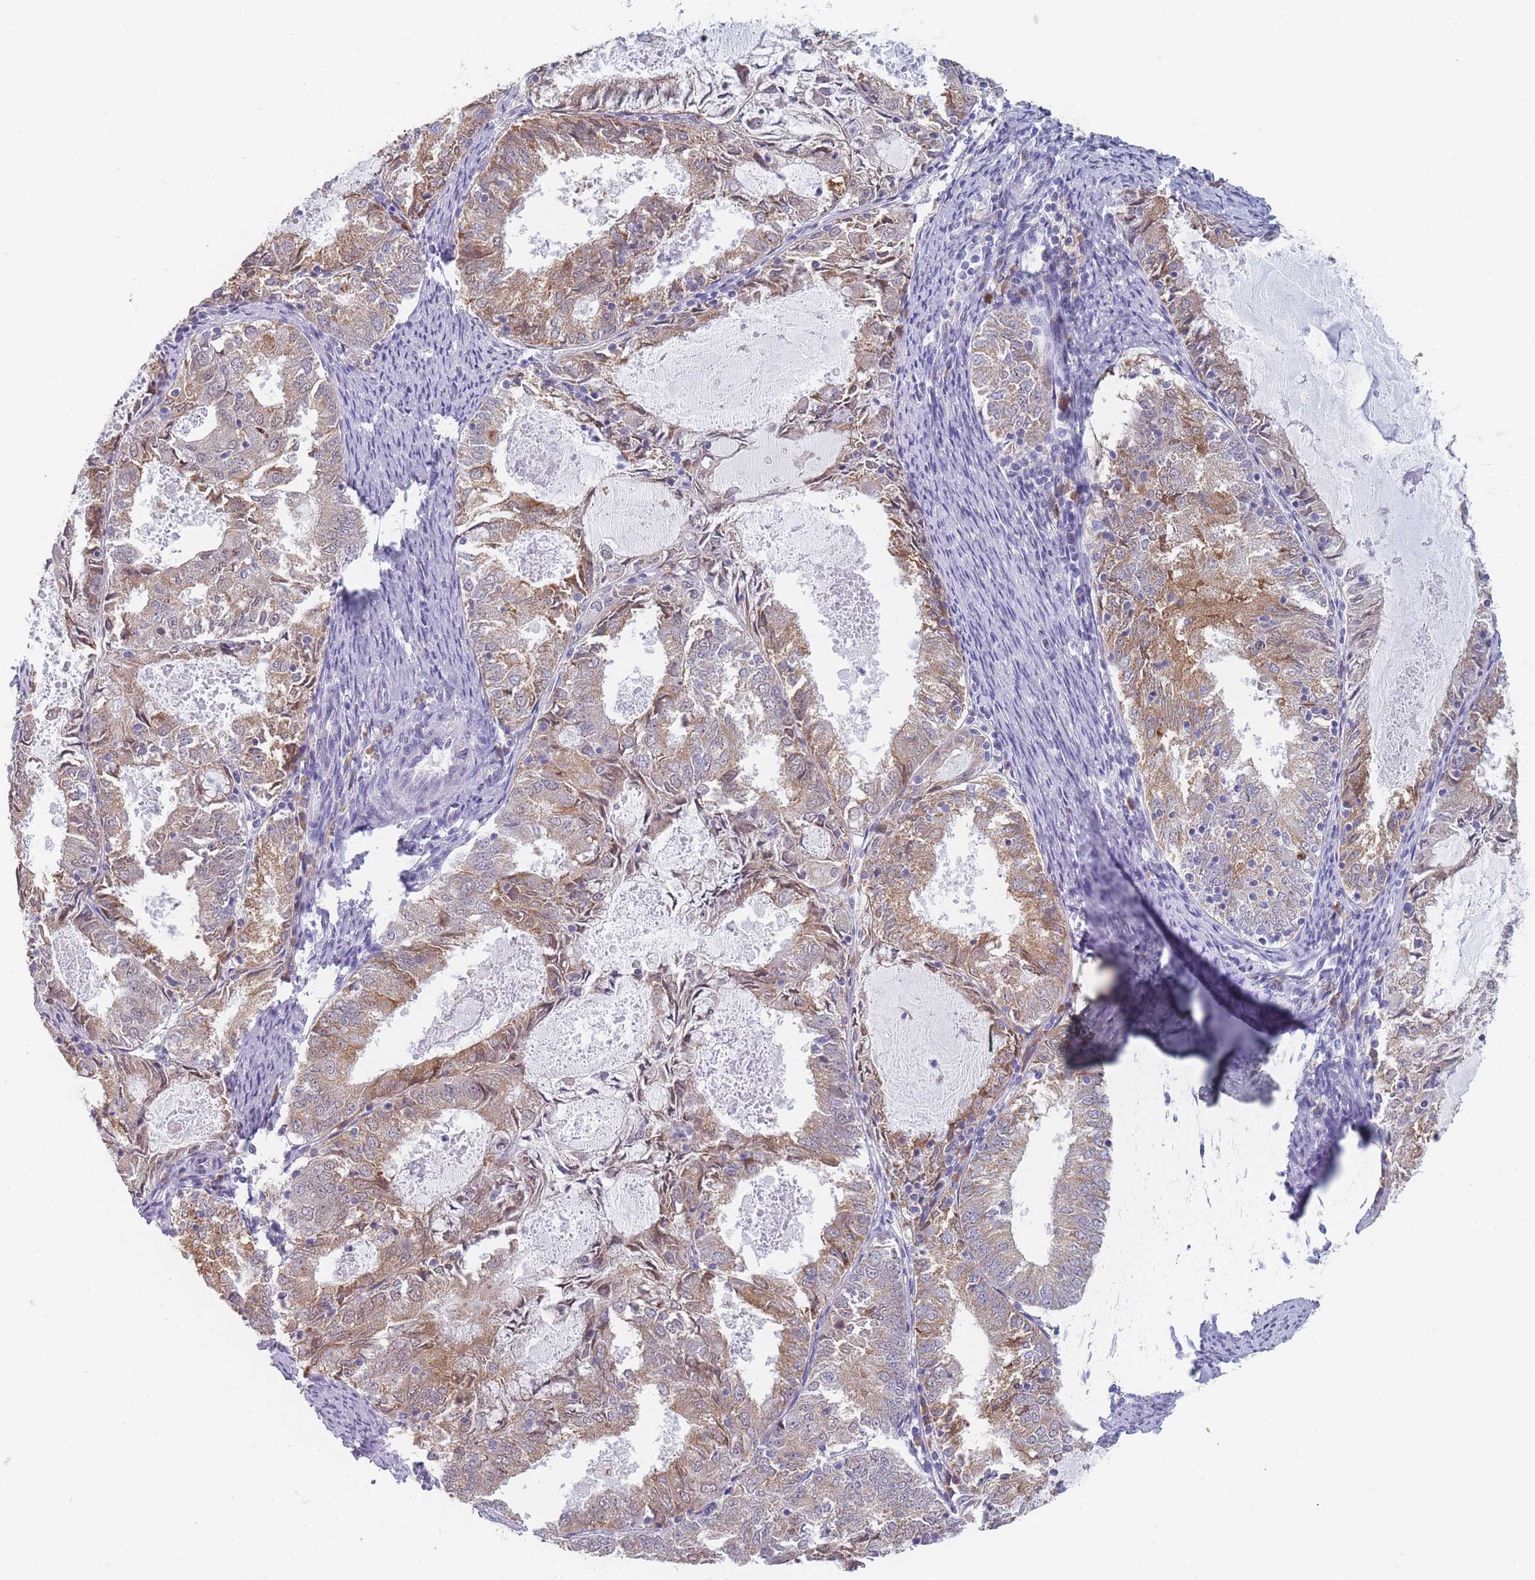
{"staining": {"intensity": "moderate", "quantity": ">75%", "location": "cytoplasmic/membranous"}, "tissue": "endometrial cancer", "cell_type": "Tumor cells", "image_type": "cancer", "snomed": [{"axis": "morphology", "description": "Adenocarcinoma, NOS"}, {"axis": "topography", "description": "Endometrium"}], "caption": "Endometrial adenocarcinoma was stained to show a protein in brown. There is medium levels of moderate cytoplasmic/membranous positivity in about >75% of tumor cells. (Stains: DAB in brown, nuclei in blue, Microscopy: brightfield microscopy at high magnification).", "gene": "TMED10", "patient": {"sex": "female", "age": 57}}